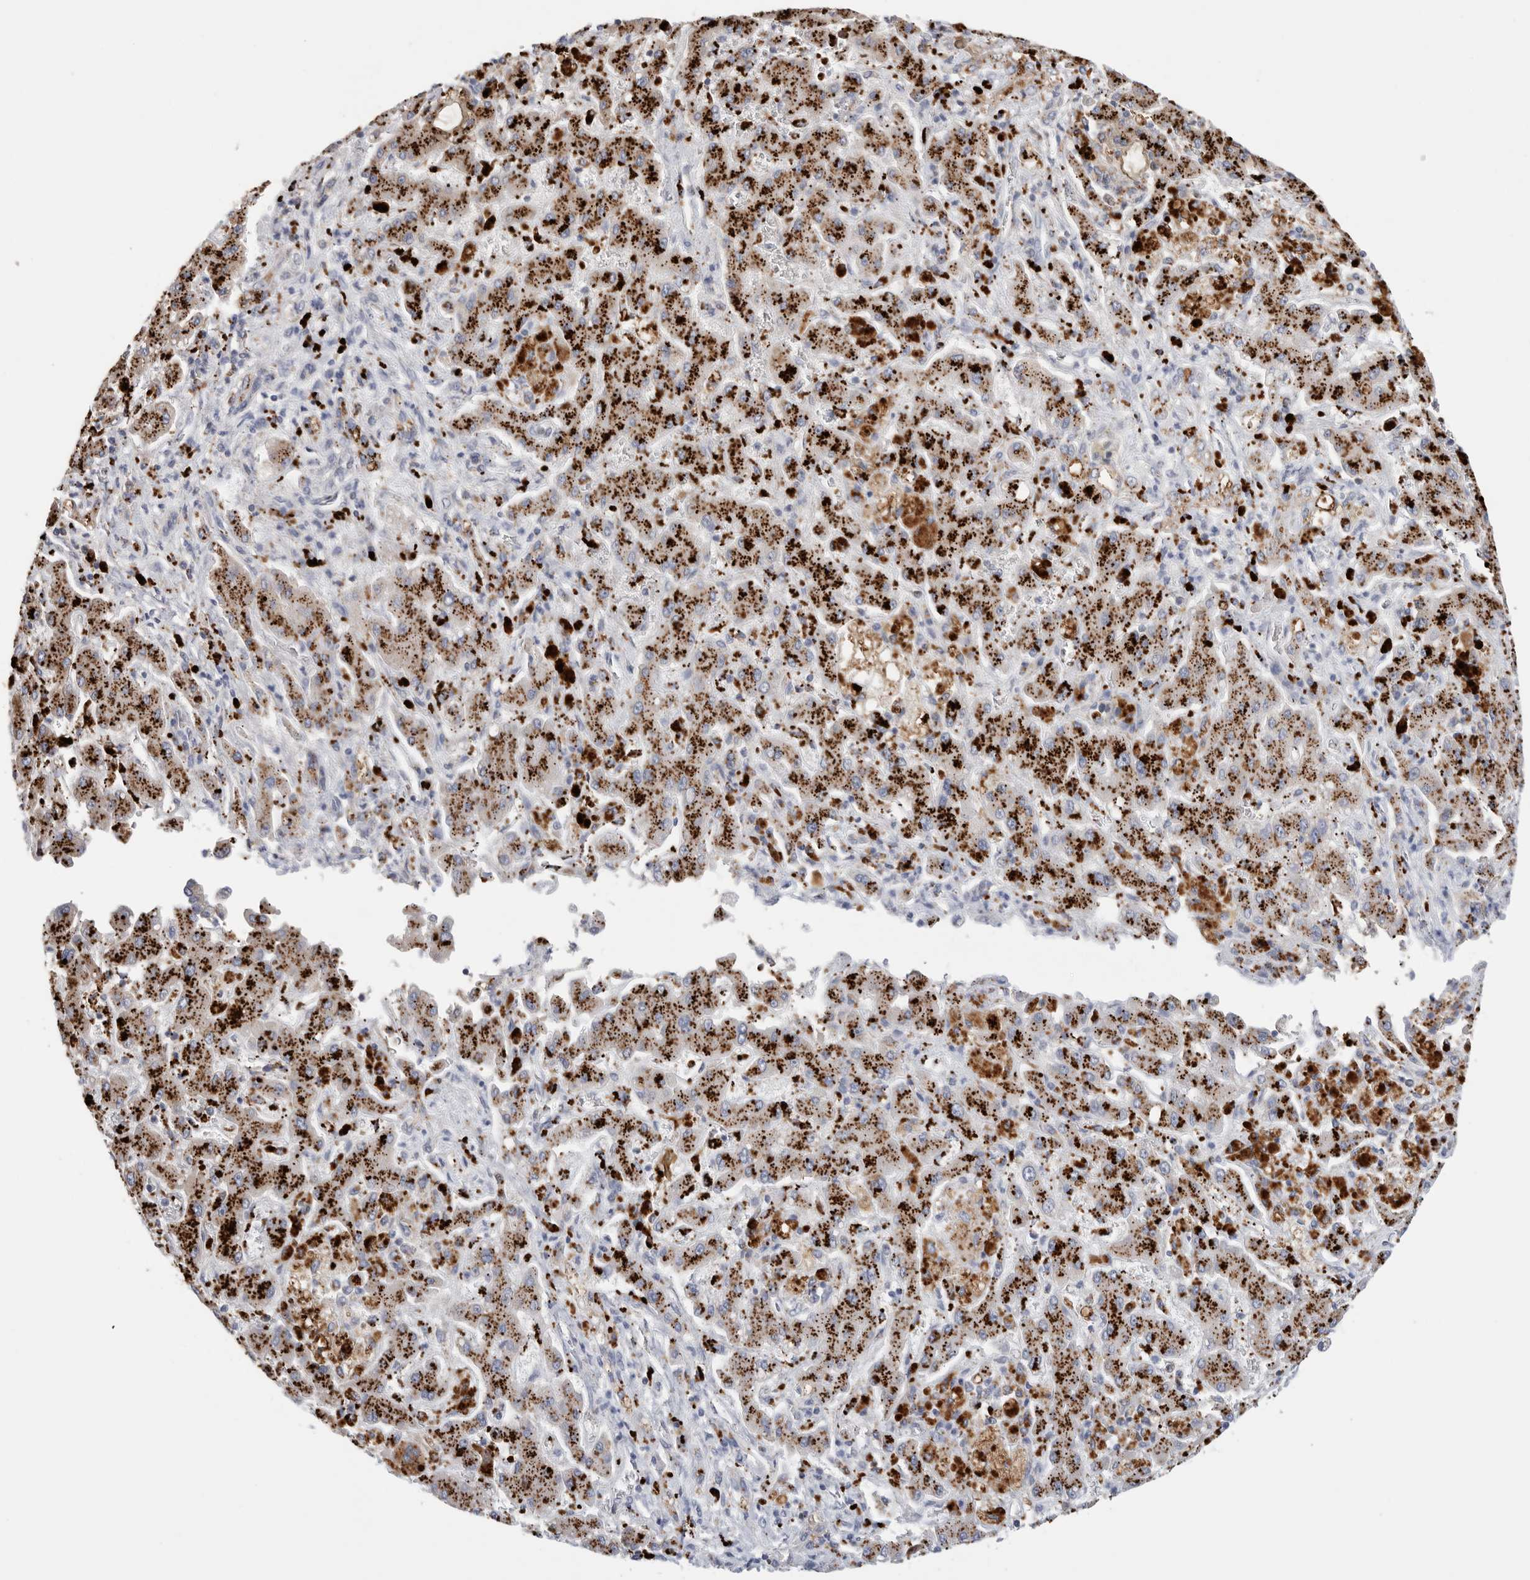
{"staining": {"intensity": "strong", "quantity": ">75%", "location": "cytoplasmic/membranous"}, "tissue": "liver cancer", "cell_type": "Tumor cells", "image_type": "cancer", "snomed": [{"axis": "morphology", "description": "Cholangiocarcinoma"}, {"axis": "topography", "description": "Liver"}], "caption": "There is high levels of strong cytoplasmic/membranous expression in tumor cells of liver cholangiocarcinoma, as demonstrated by immunohistochemical staining (brown color).", "gene": "GGH", "patient": {"sex": "male", "age": 50}}